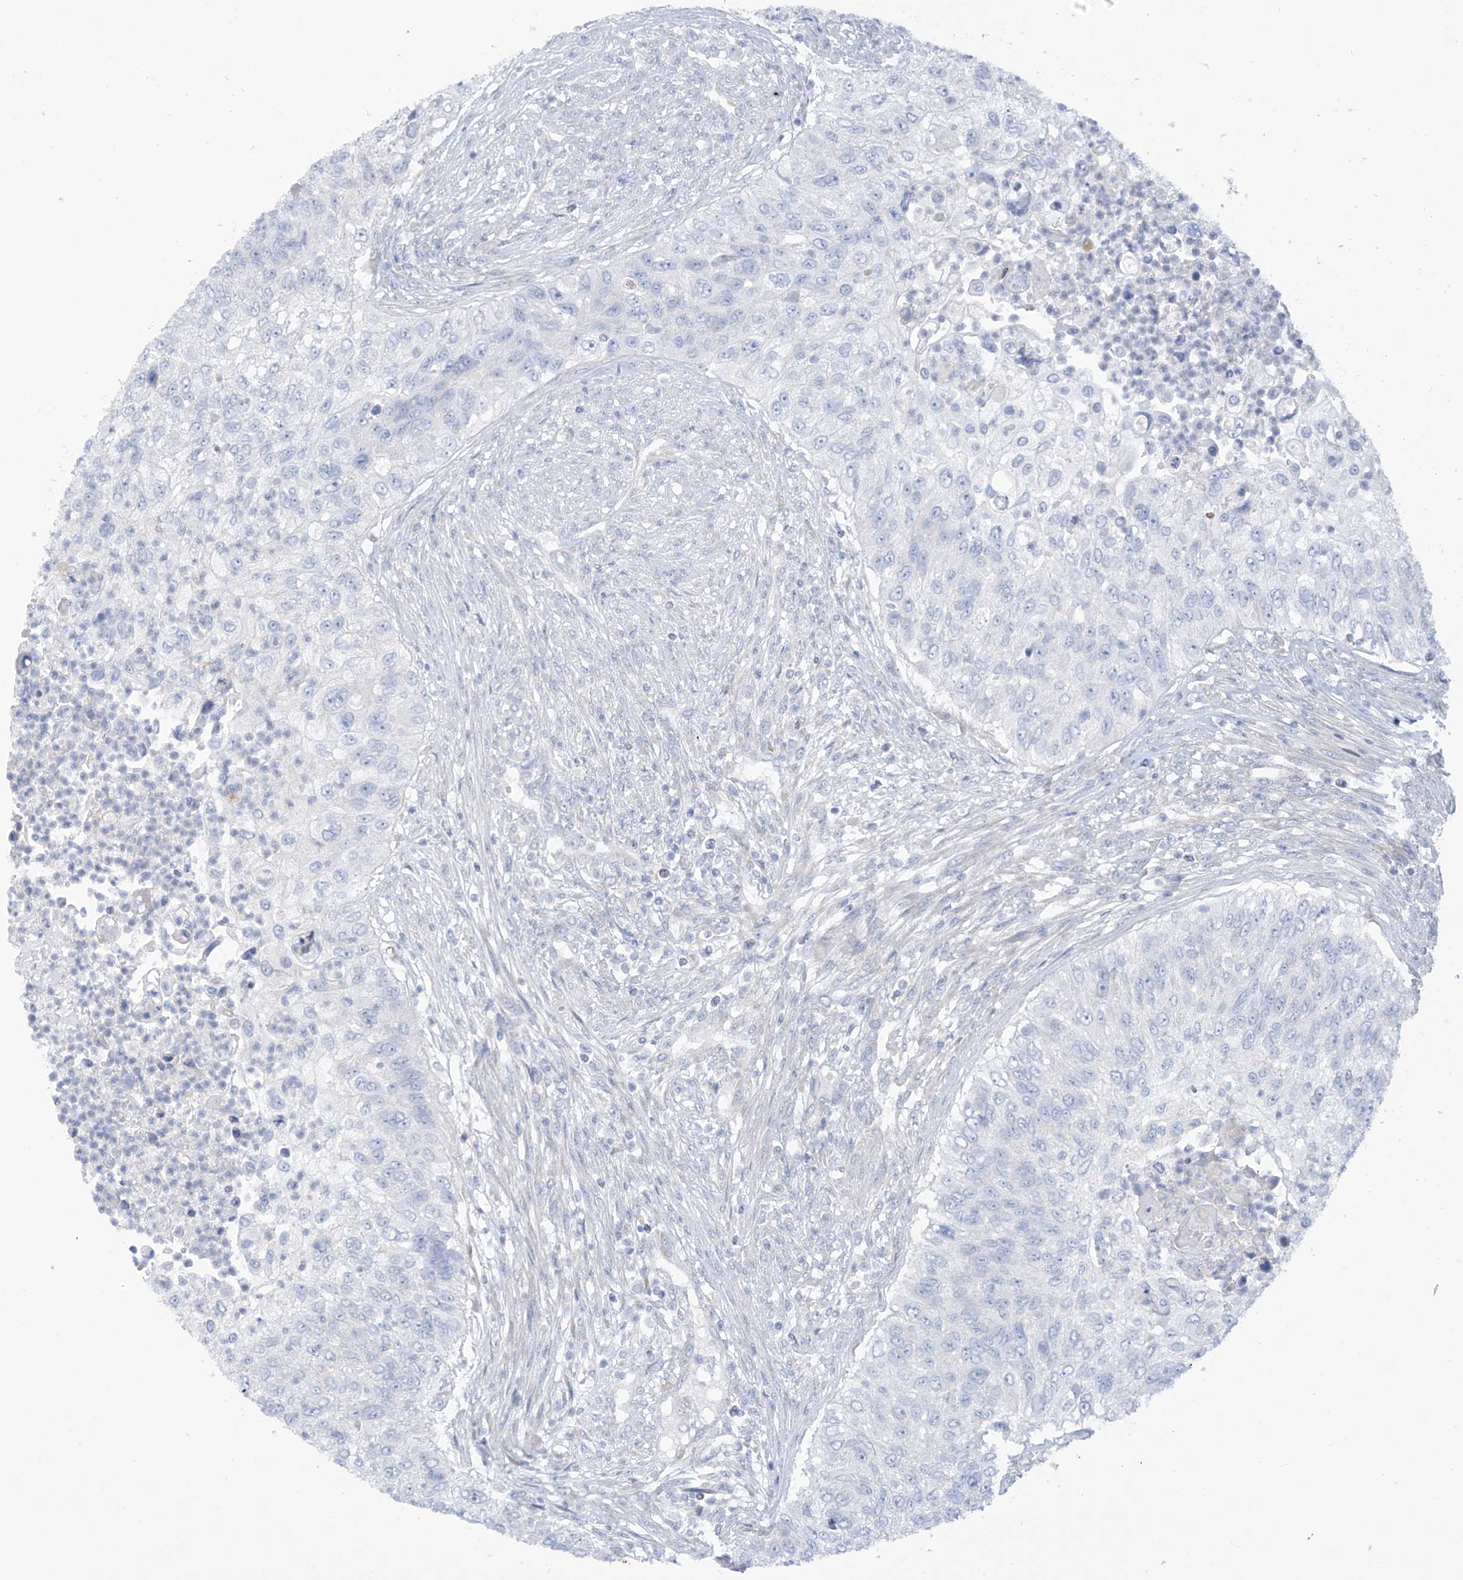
{"staining": {"intensity": "negative", "quantity": "none", "location": "none"}, "tissue": "urothelial cancer", "cell_type": "Tumor cells", "image_type": "cancer", "snomed": [{"axis": "morphology", "description": "Urothelial carcinoma, High grade"}, {"axis": "topography", "description": "Urinary bladder"}], "caption": "Immunohistochemical staining of human urothelial cancer displays no significant staining in tumor cells. (Immunohistochemistry (ihc), brightfield microscopy, high magnification).", "gene": "TRMT2B", "patient": {"sex": "female", "age": 60}}